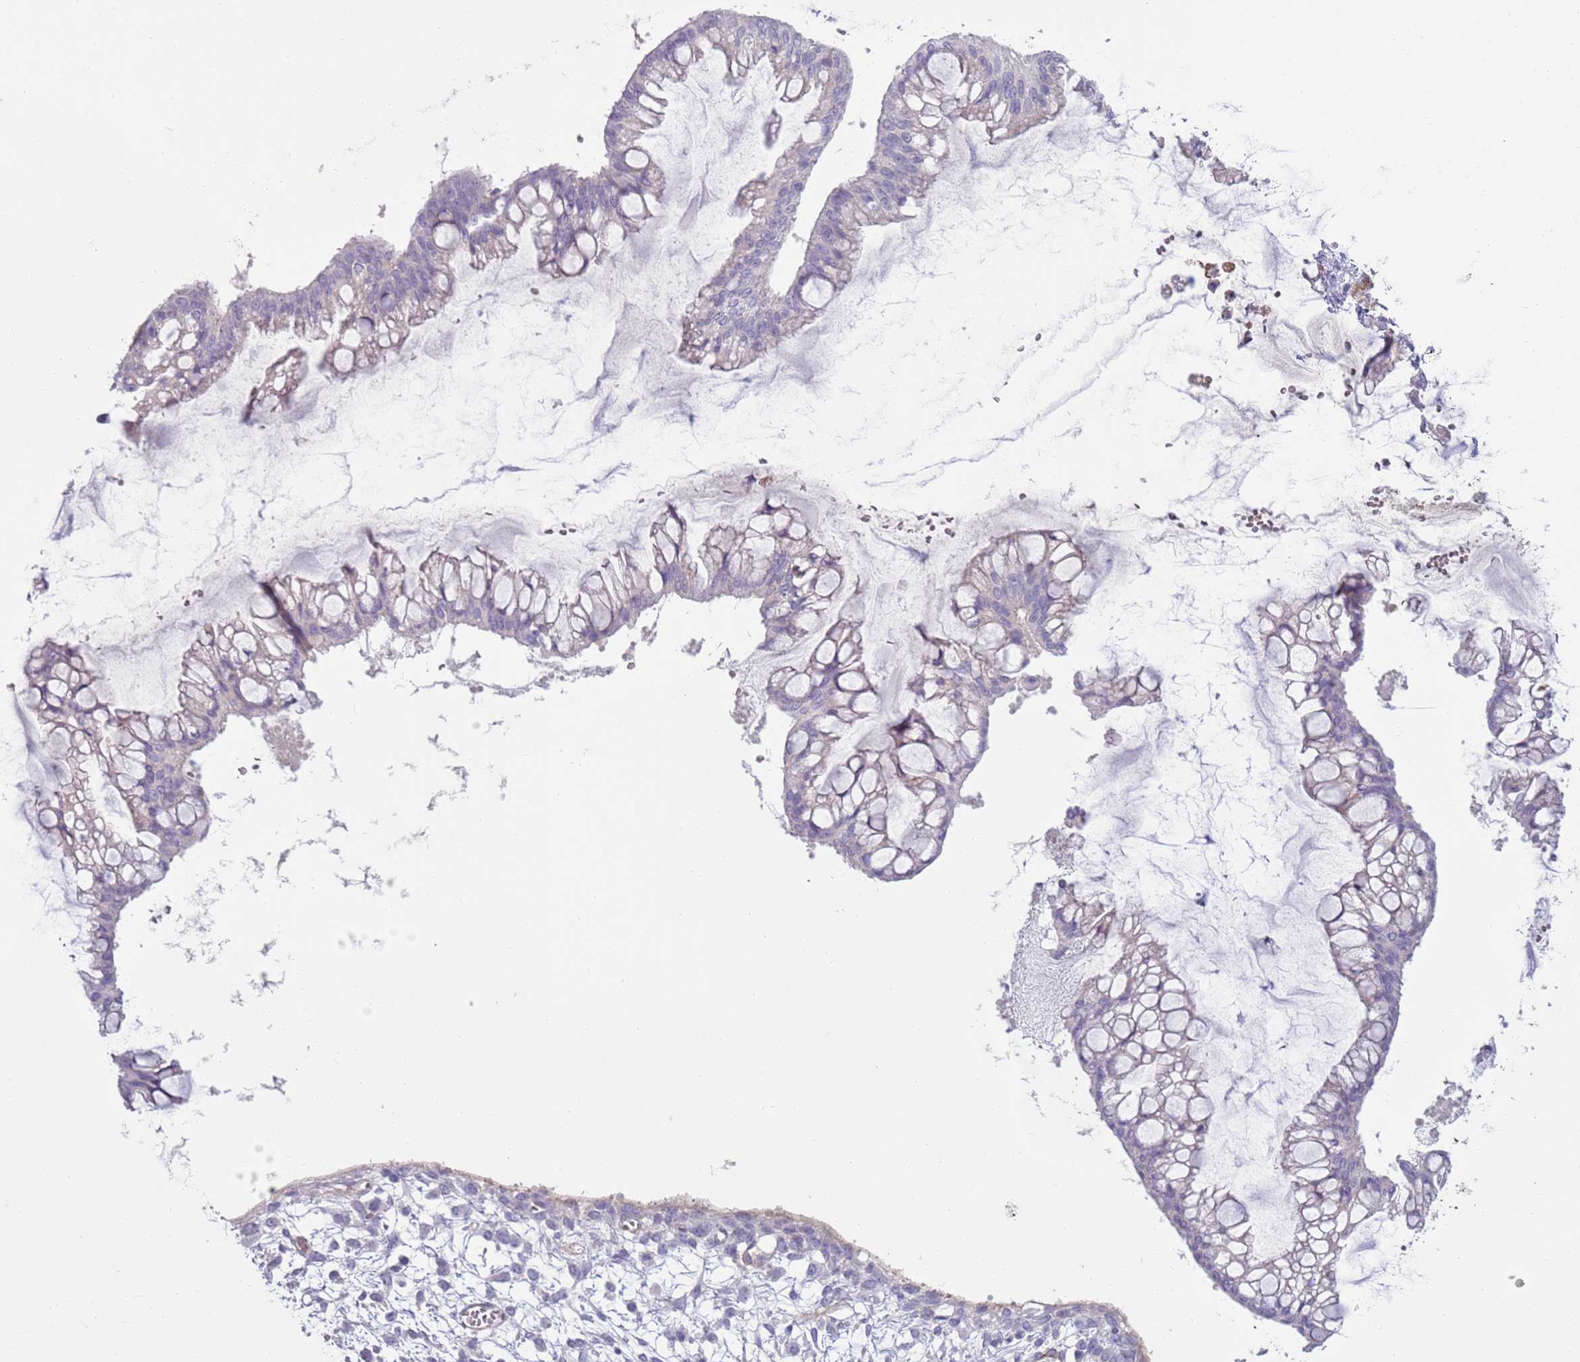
{"staining": {"intensity": "negative", "quantity": "none", "location": "none"}, "tissue": "ovarian cancer", "cell_type": "Tumor cells", "image_type": "cancer", "snomed": [{"axis": "morphology", "description": "Cystadenocarcinoma, mucinous, NOS"}, {"axis": "topography", "description": "Ovary"}], "caption": "There is no significant staining in tumor cells of ovarian cancer (mucinous cystadenocarcinoma). The staining is performed using DAB brown chromogen with nuclei counter-stained in using hematoxylin.", "gene": "TINAGL1", "patient": {"sex": "female", "age": 73}}